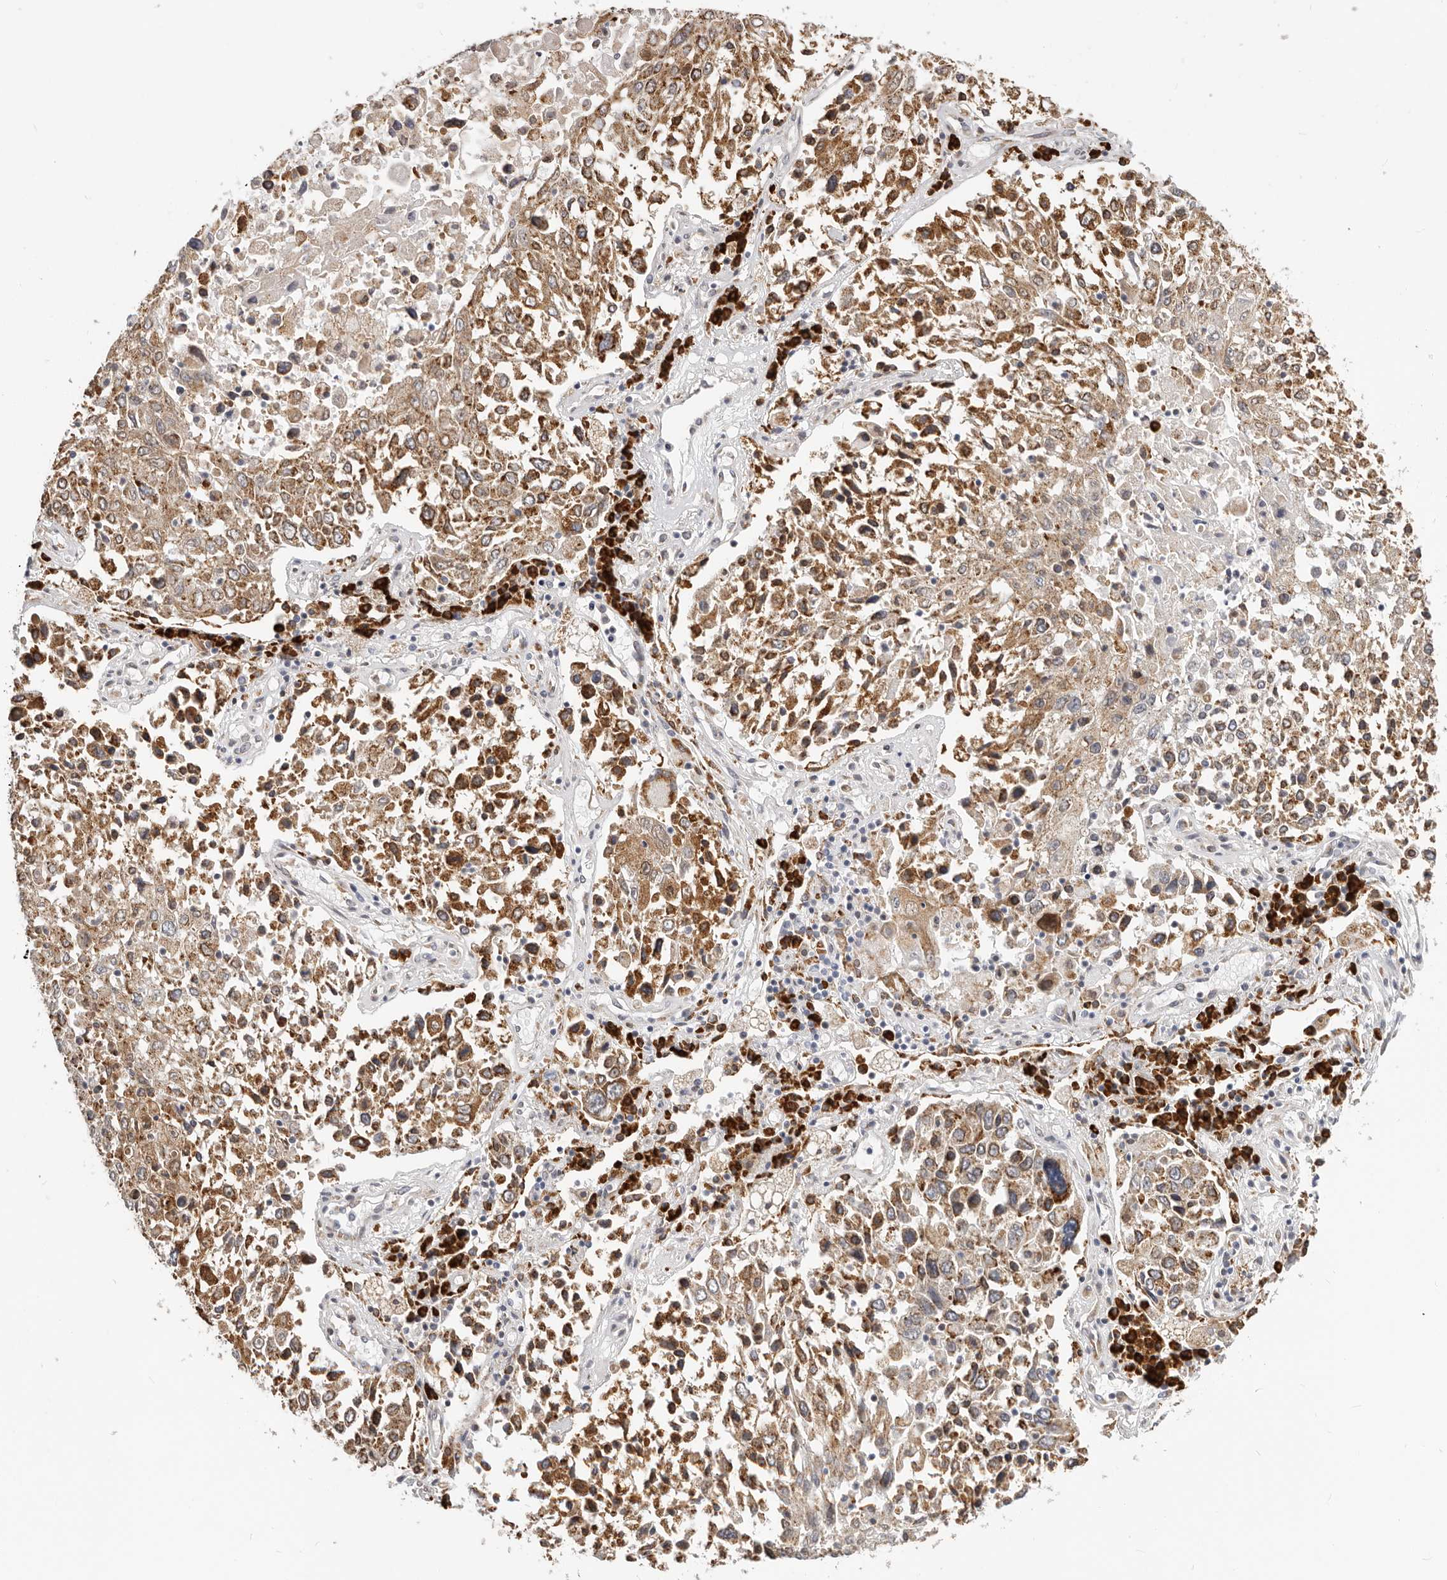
{"staining": {"intensity": "moderate", "quantity": ">75%", "location": "cytoplasmic/membranous"}, "tissue": "lung cancer", "cell_type": "Tumor cells", "image_type": "cancer", "snomed": [{"axis": "morphology", "description": "Squamous cell carcinoma, NOS"}, {"axis": "topography", "description": "Lung"}], "caption": "IHC staining of lung squamous cell carcinoma, which demonstrates medium levels of moderate cytoplasmic/membranous staining in about >75% of tumor cells indicating moderate cytoplasmic/membranous protein staining. The staining was performed using DAB (brown) for protein detection and nuclei were counterstained in hematoxylin (blue).", "gene": "IL32", "patient": {"sex": "male", "age": 65}}